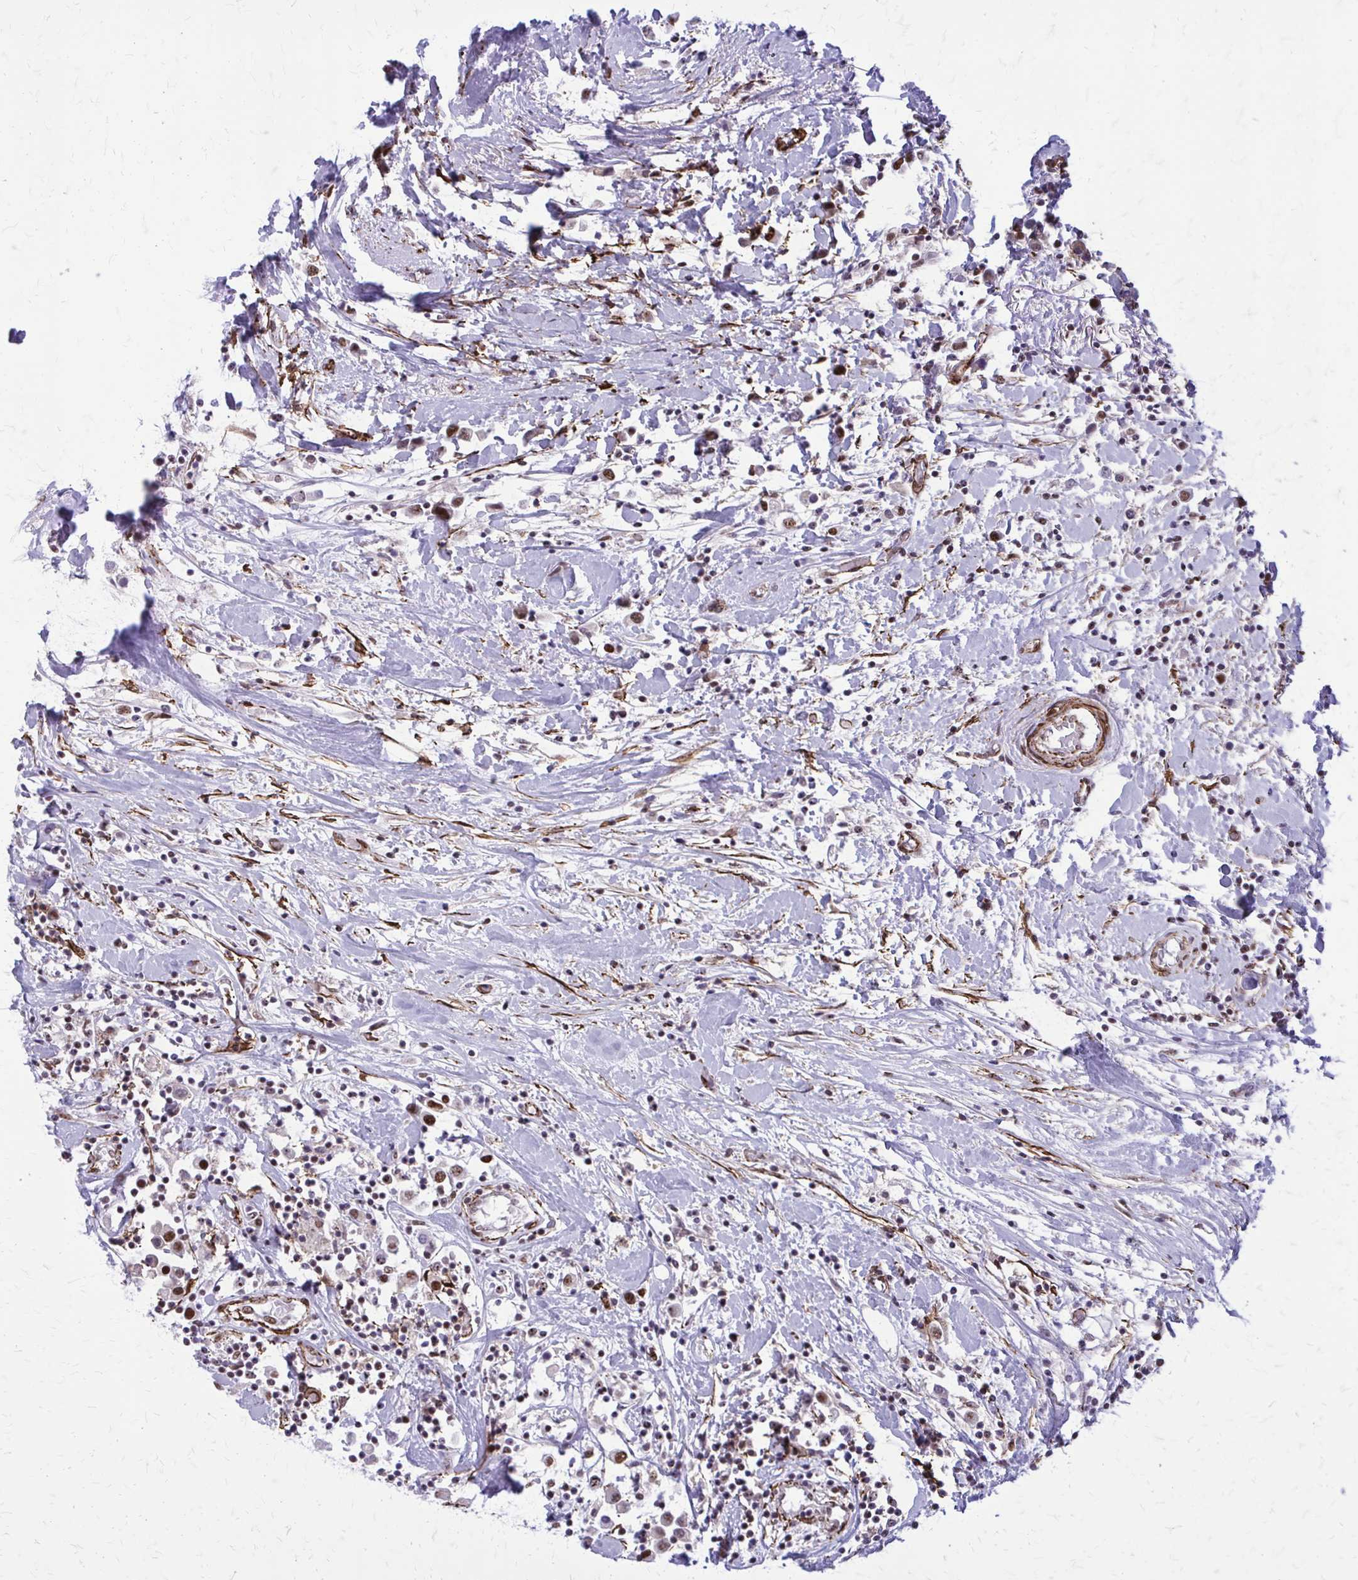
{"staining": {"intensity": "moderate", "quantity": ">75%", "location": "nuclear"}, "tissue": "breast cancer", "cell_type": "Tumor cells", "image_type": "cancer", "snomed": [{"axis": "morphology", "description": "Duct carcinoma"}, {"axis": "topography", "description": "Breast"}], "caption": "Breast cancer was stained to show a protein in brown. There is medium levels of moderate nuclear staining in approximately >75% of tumor cells.", "gene": "NRBF2", "patient": {"sex": "female", "age": 61}}